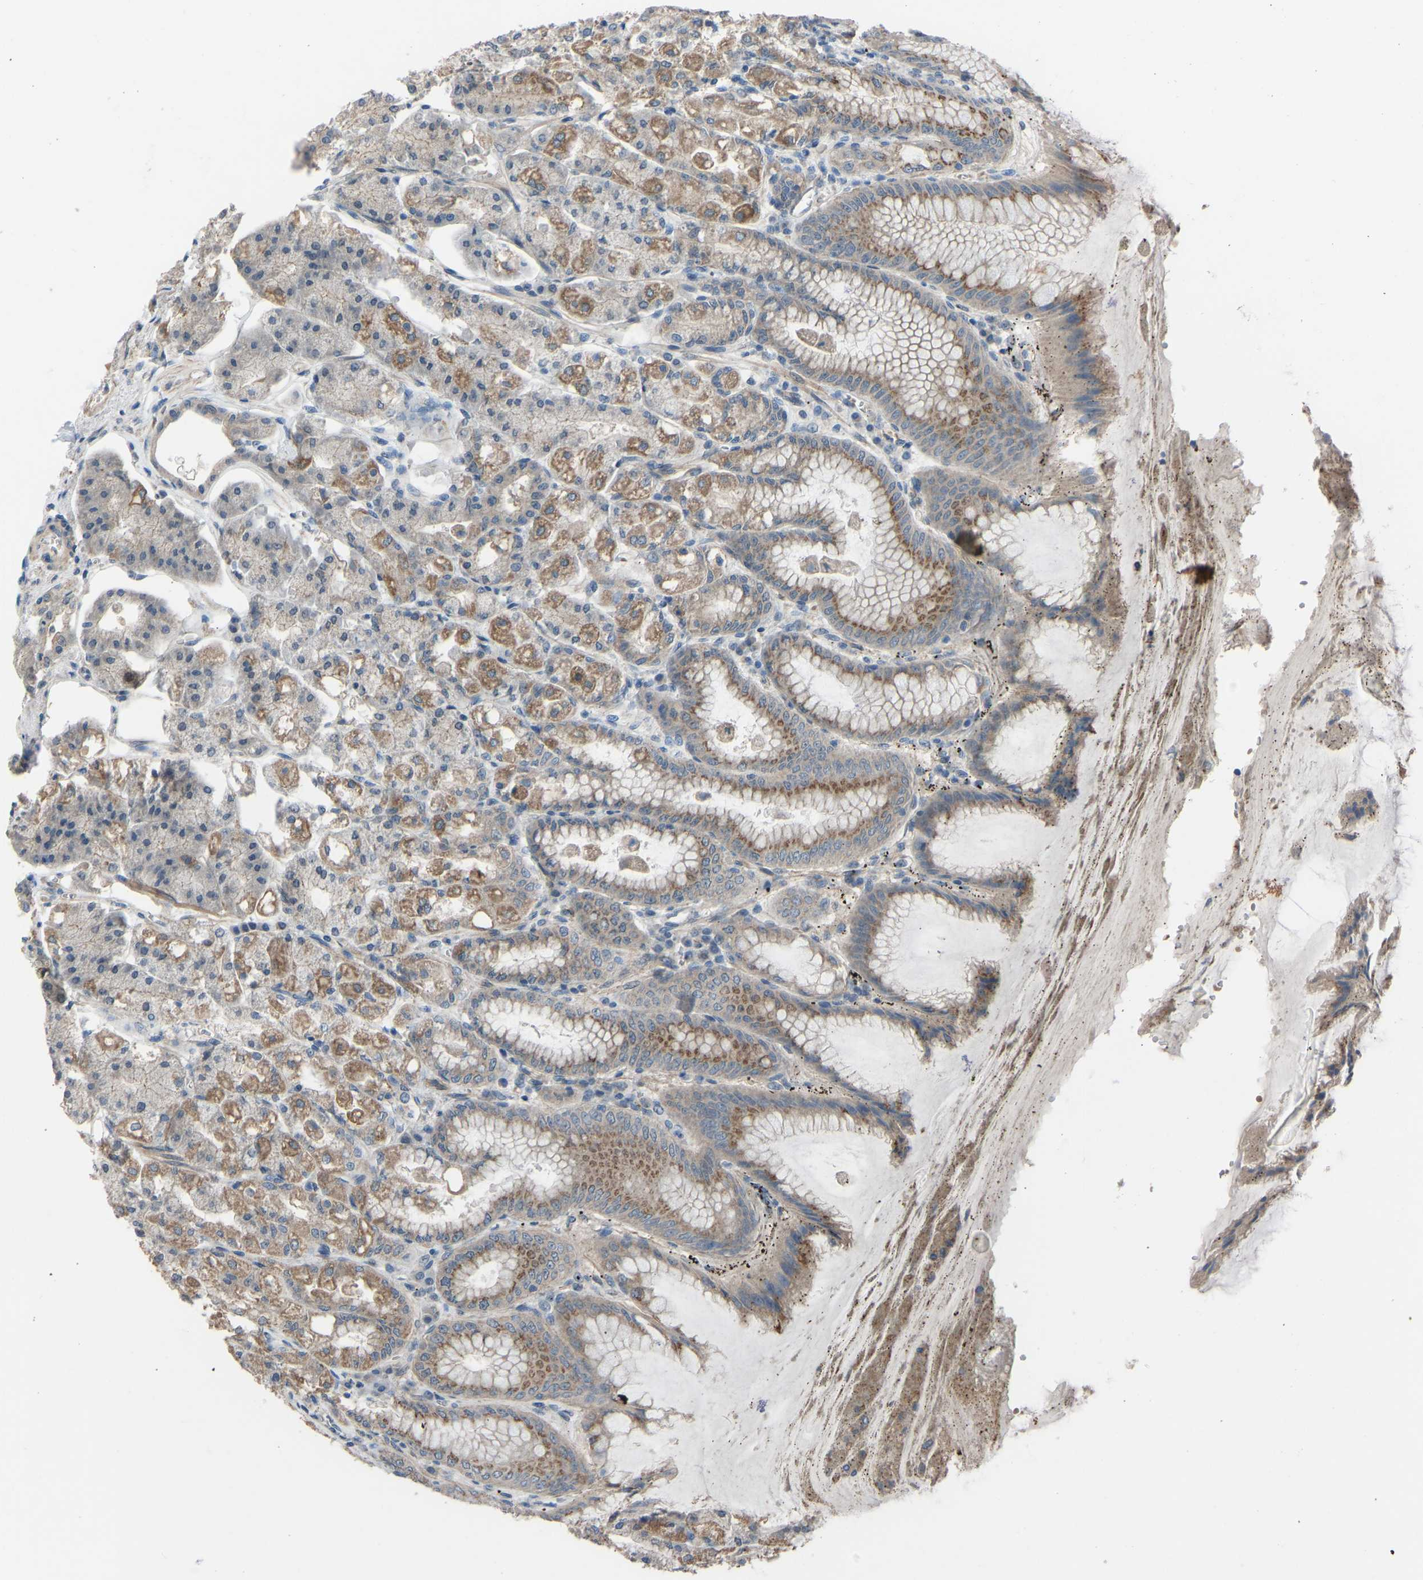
{"staining": {"intensity": "moderate", "quantity": ">75%", "location": "cytoplasmic/membranous"}, "tissue": "stomach", "cell_type": "Glandular cells", "image_type": "normal", "snomed": [{"axis": "morphology", "description": "Normal tissue, NOS"}, {"axis": "topography", "description": "Stomach, lower"}], "caption": "A medium amount of moderate cytoplasmic/membranous expression is identified in approximately >75% of glandular cells in benign stomach. (IHC, brightfield microscopy, high magnification).", "gene": "CDK2AP1", "patient": {"sex": "male", "age": 71}}